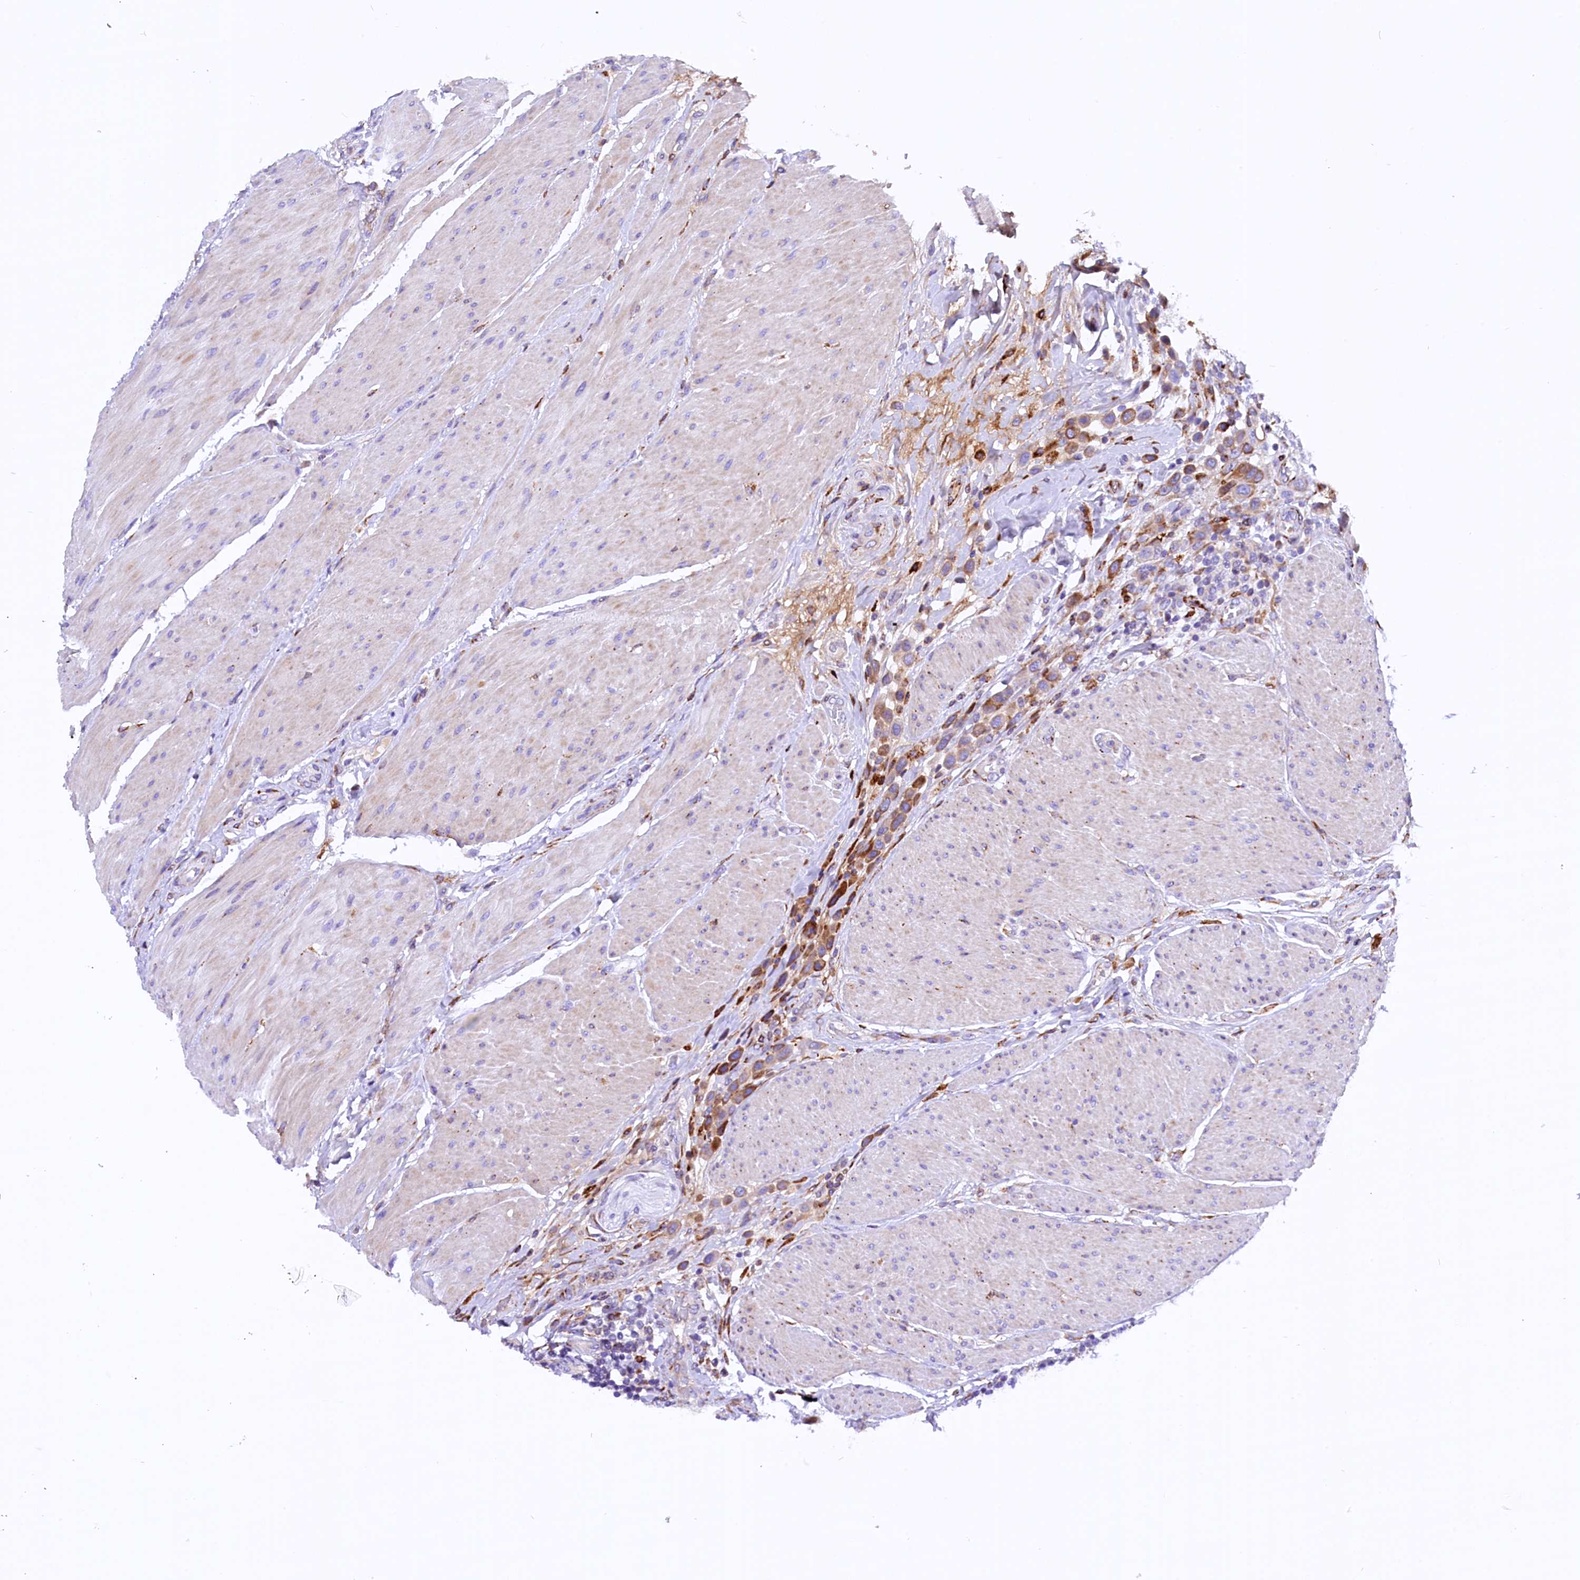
{"staining": {"intensity": "moderate", "quantity": ">75%", "location": "cytoplasmic/membranous"}, "tissue": "urothelial cancer", "cell_type": "Tumor cells", "image_type": "cancer", "snomed": [{"axis": "morphology", "description": "Urothelial carcinoma, High grade"}, {"axis": "topography", "description": "Urinary bladder"}], "caption": "This micrograph shows IHC staining of high-grade urothelial carcinoma, with medium moderate cytoplasmic/membranous staining in approximately >75% of tumor cells.", "gene": "CMTR2", "patient": {"sex": "male", "age": 50}}